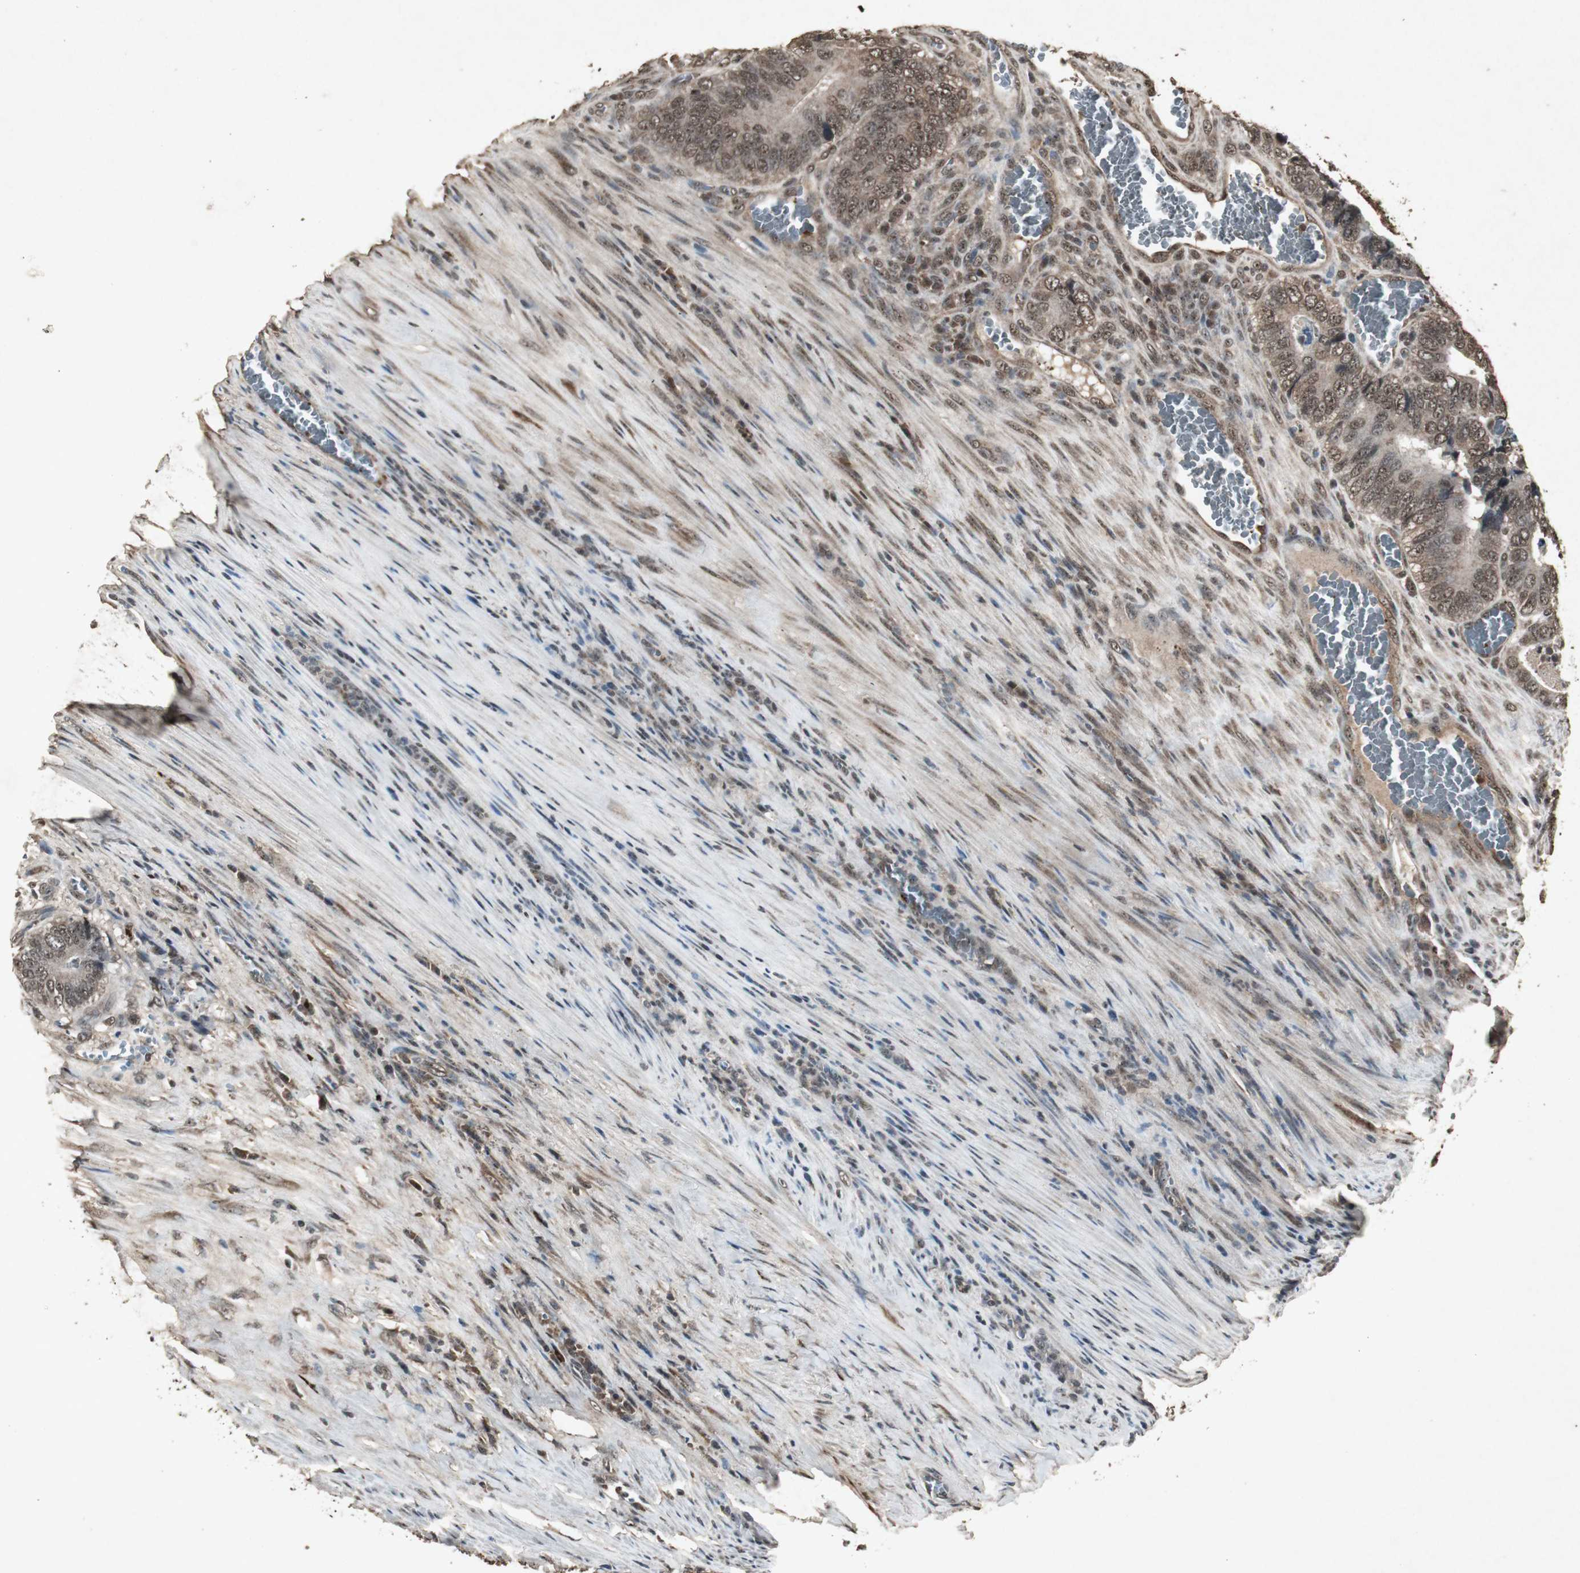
{"staining": {"intensity": "moderate", "quantity": ">75%", "location": "cytoplasmic/membranous,nuclear"}, "tissue": "colorectal cancer", "cell_type": "Tumor cells", "image_type": "cancer", "snomed": [{"axis": "morphology", "description": "Adenocarcinoma, NOS"}, {"axis": "topography", "description": "Colon"}], "caption": "A photomicrograph of colorectal cancer (adenocarcinoma) stained for a protein displays moderate cytoplasmic/membranous and nuclear brown staining in tumor cells. Nuclei are stained in blue.", "gene": "EMX1", "patient": {"sex": "male", "age": 72}}